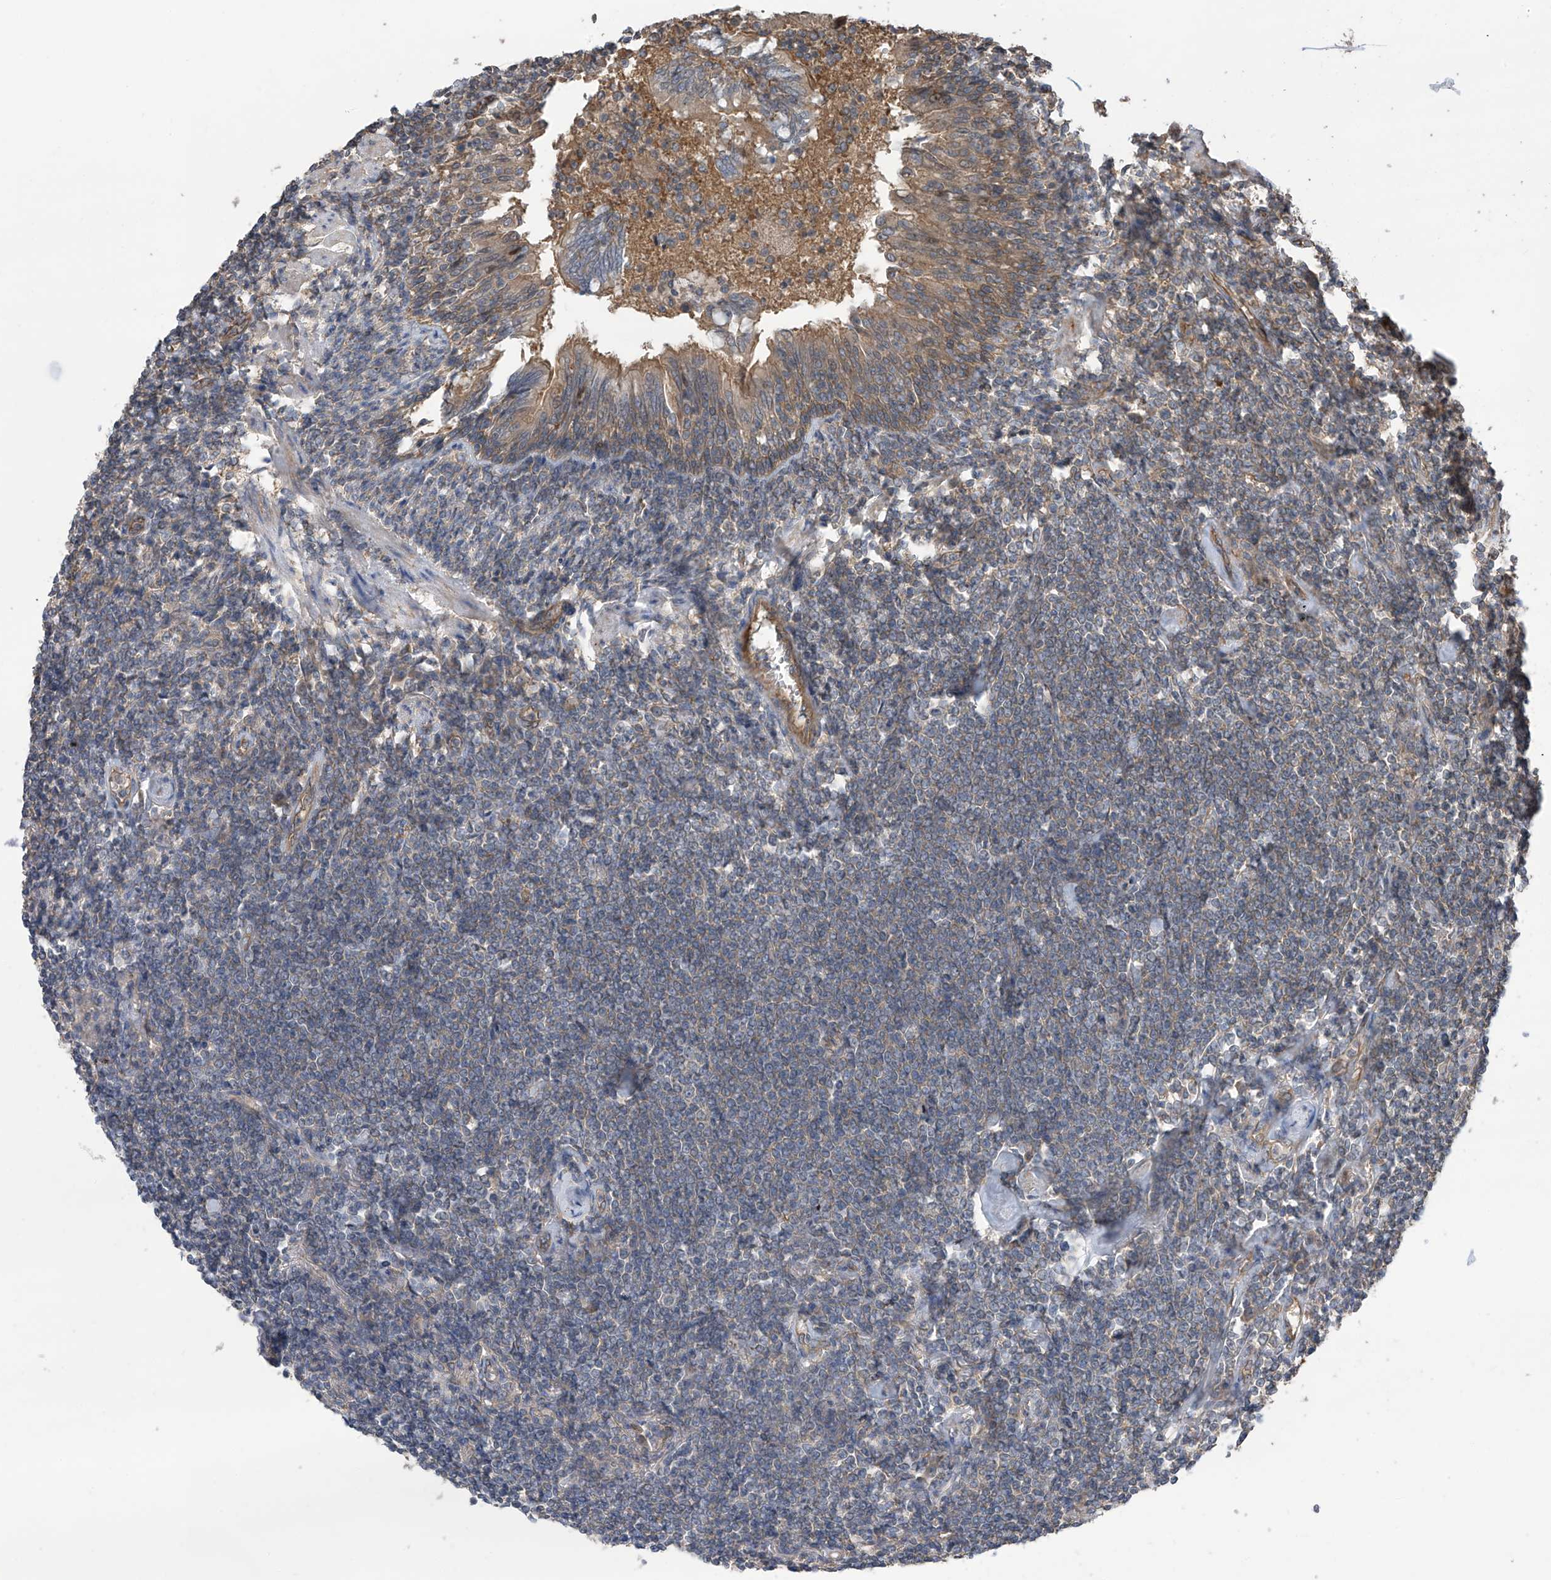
{"staining": {"intensity": "negative", "quantity": "none", "location": "none"}, "tissue": "lymphoma", "cell_type": "Tumor cells", "image_type": "cancer", "snomed": [{"axis": "morphology", "description": "Malignant lymphoma, non-Hodgkin's type, Low grade"}, {"axis": "topography", "description": "Lung"}], "caption": "Tumor cells are negative for protein expression in human lymphoma. The staining is performed using DAB brown chromogen with nuclei counter-stained in using hematoxylin.", "gene": "PHACTR4", "patient": {"sex": "female", "age": 71}}